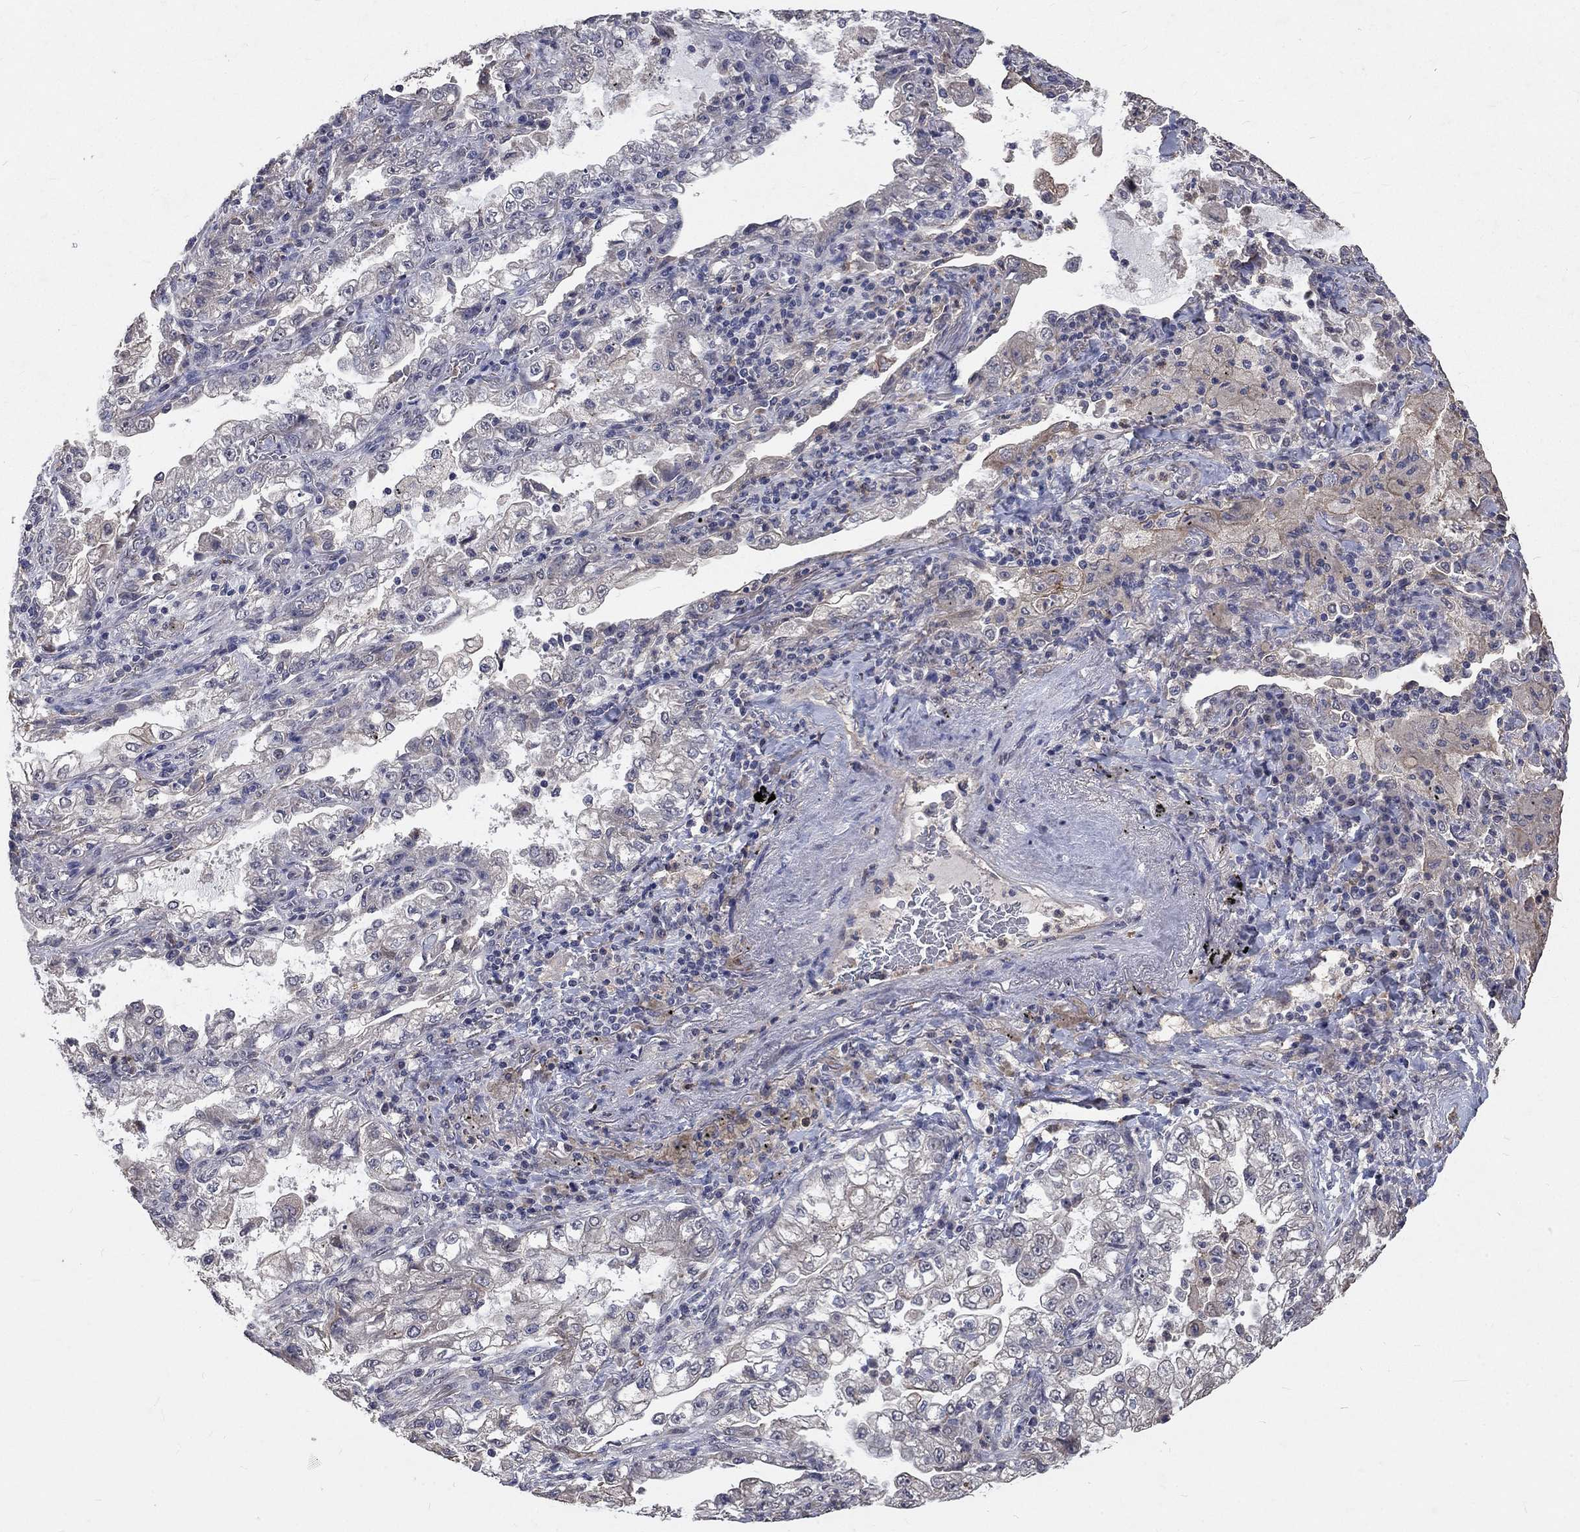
{"staining": {"intensity": "negative", "quantity": "none", "location": "none"}, "tissue": "lung cancer", "cell_type": "Tumor cells", "image_type": "cancer", "snomed": [{"axis": "morphology", "description": "Adenocarcinoma, NOS"}, {"axis": "topography", "description": "Lung"}], "caption": "Histopathology image shows no significant protein staining in tumor cells of adenocarcinoma (lung). (DAB (3,3'-diaminobenzidine) immunohistochemistry (IHC) visualized using brightfield microscopy, high magnification).", "gene": "CHST5", "patient": {"sex": "female", "age": 73}}